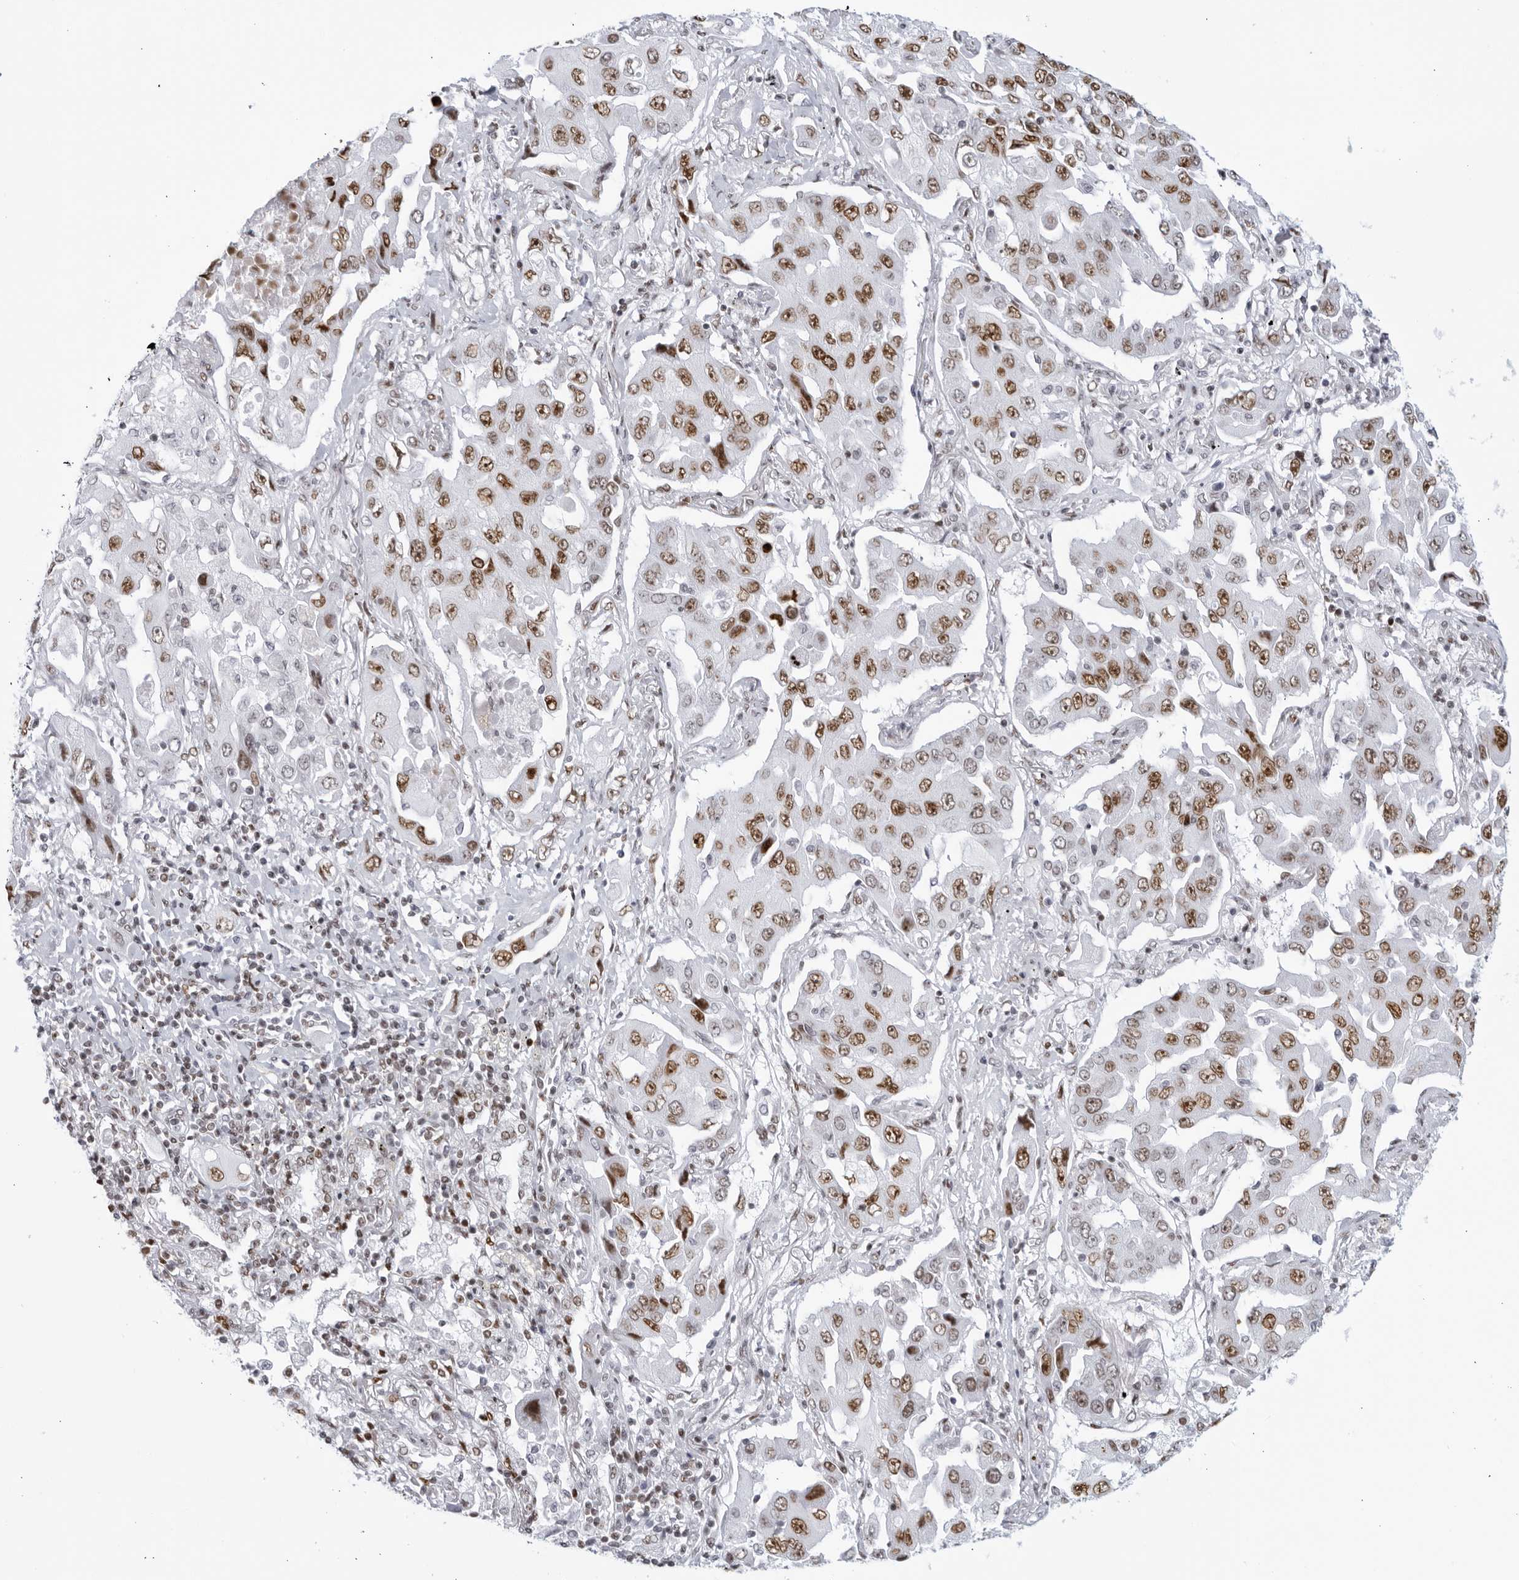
{"staining": {"intensity": "moderate", "quantity": ">75%", "location": "nuclear"}, "tissue": "lung cancer", "cell_type": "Tumor cells", "image_type": "cancer", "snomed": [{"axis": "morphology", "description": "Adenocarcinoma, NOS"}, {"axis": "topography", "description": "Lung"}], "caption": "Immunohistochemical staining of lung adenocarcinoma displays medium levels of moderate nuclear staining in about >75% of tumor cells.", "gene": "HP1BP3", "patient": {"sex": "female", "age": 65}}